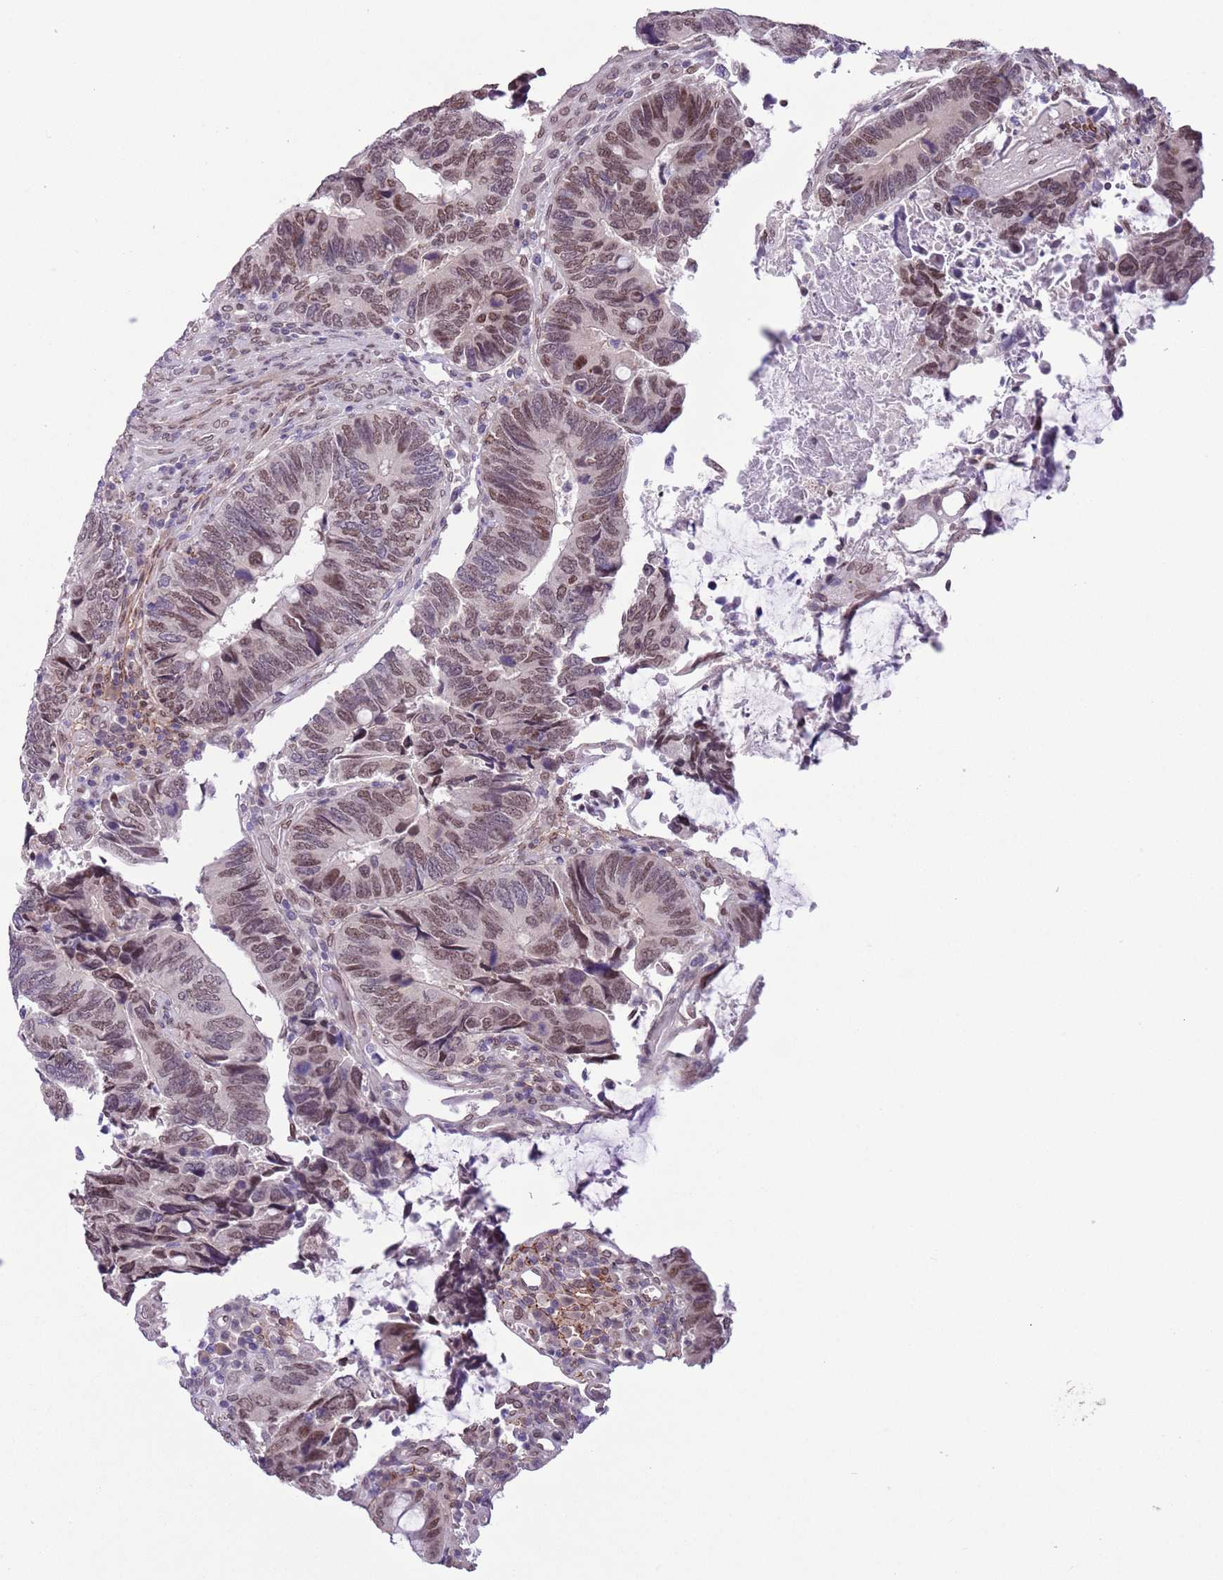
{"staining": {"intensity": "moderate", "quantity": ">75%", "location": "nuclear"}, "tissue": "colorectal cancer", "cell_type": "Tumor cells", "image_type": "cancer", "snomed": [{"axis": "morphology", "description": "Adenocarcinoma, NOS"}, {"axis": "topography", "description": "Colon"}], "caption": "Moderate nuclear positivity for a protein is present in about >75% of tumor cells of colorectal adenocarcinoma using IHC.", "gene": "ZGLP1", "patient": {"sex": "male", "age": 87}}